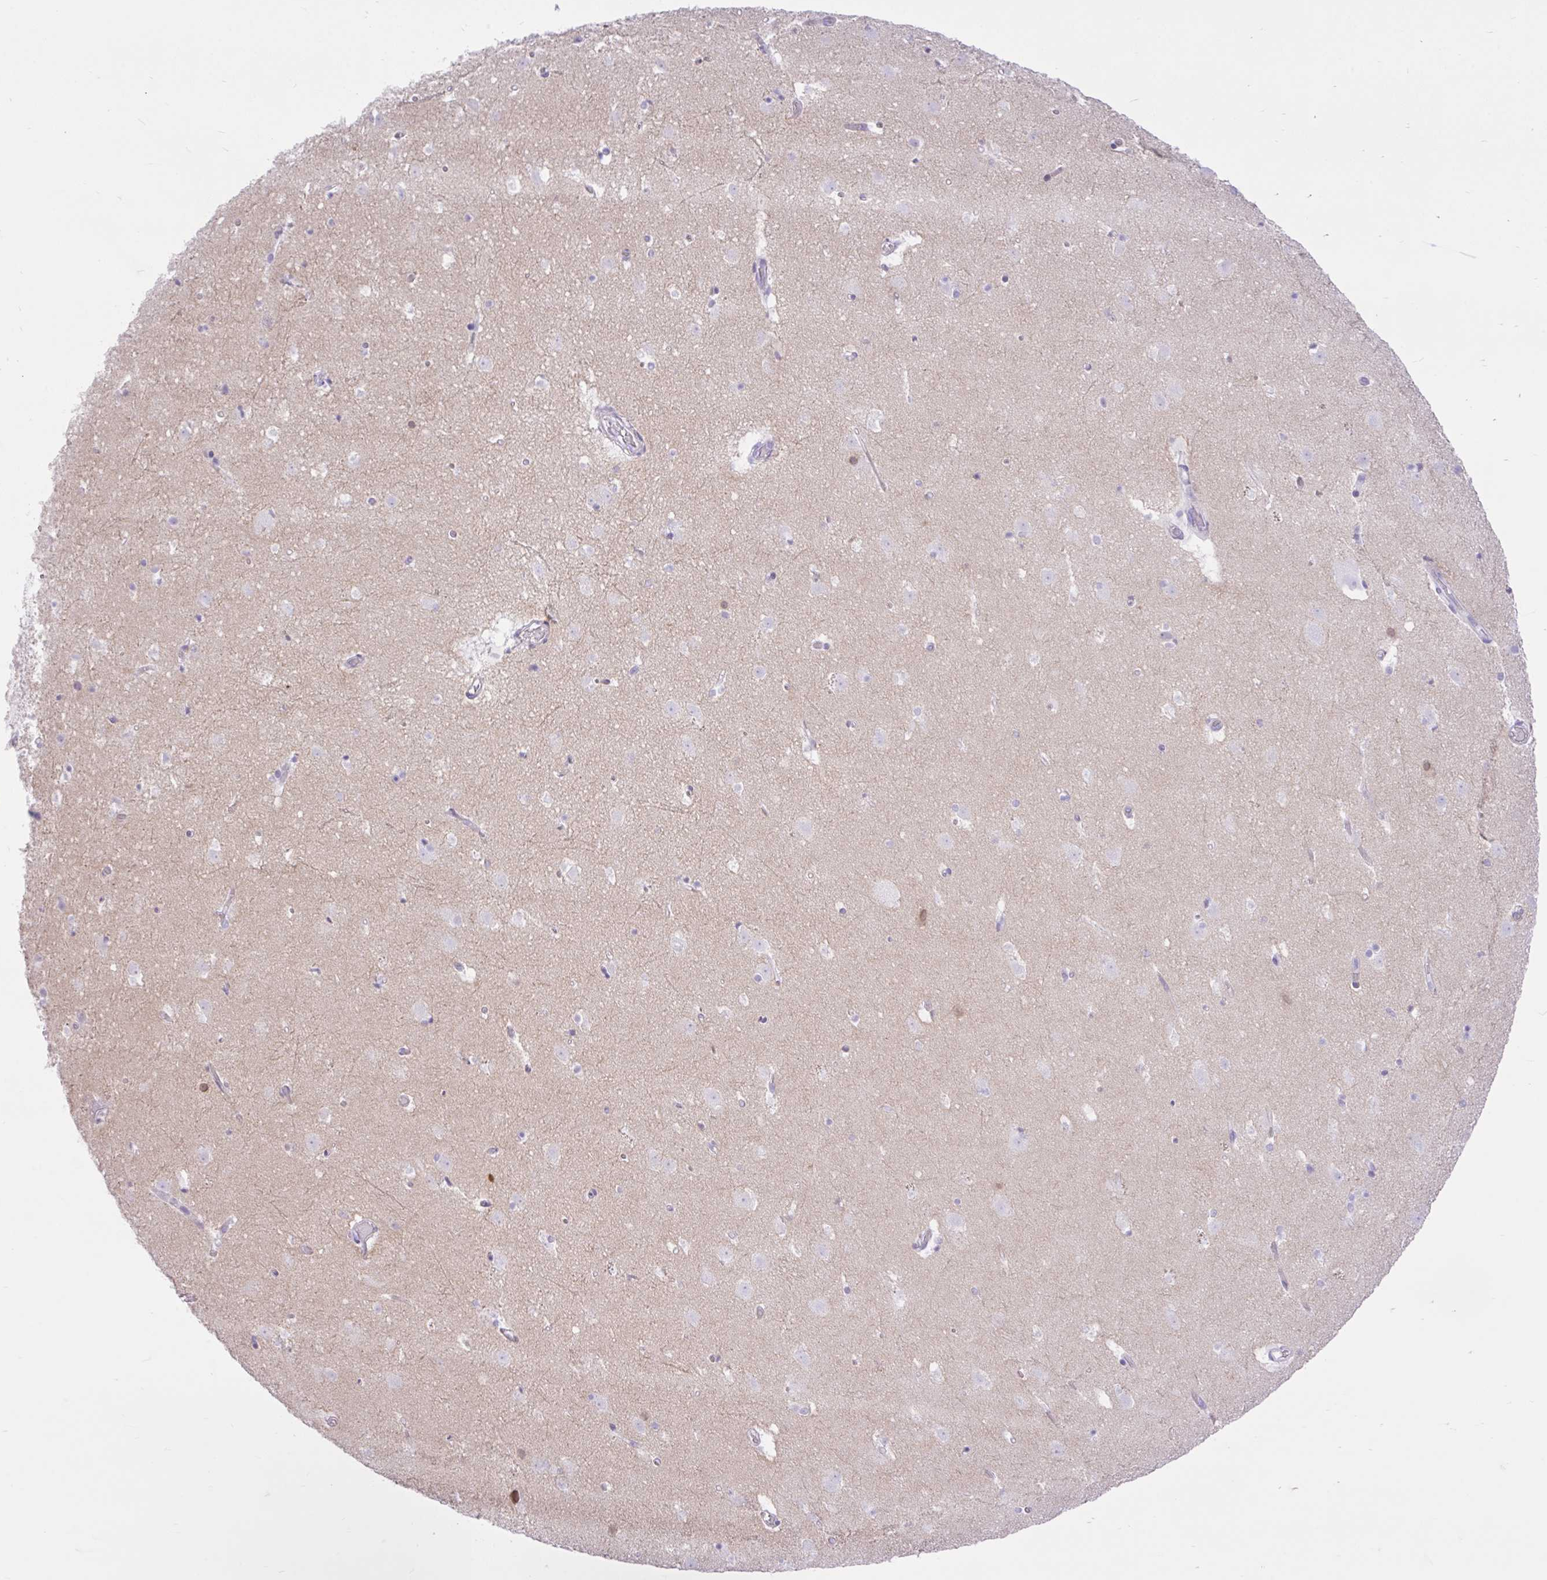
{"staining": {"intensity": "negative", "quantity": "none", "location": "none"}, "tissue": "caudate", "cell_type": "Glial cells", "image_type": "normal", "snomed": [{"axis": "morphology", "description": "Normal tissue, NOS"}, {"axis": "topography", "description": "Lateral ventricle wall"}], "caption": "Protein analysis of normal caudate demonstrates no significant positivity in glial cells.", "gene": "REEP1", "patient": {"sex": "male", "age": 37}}